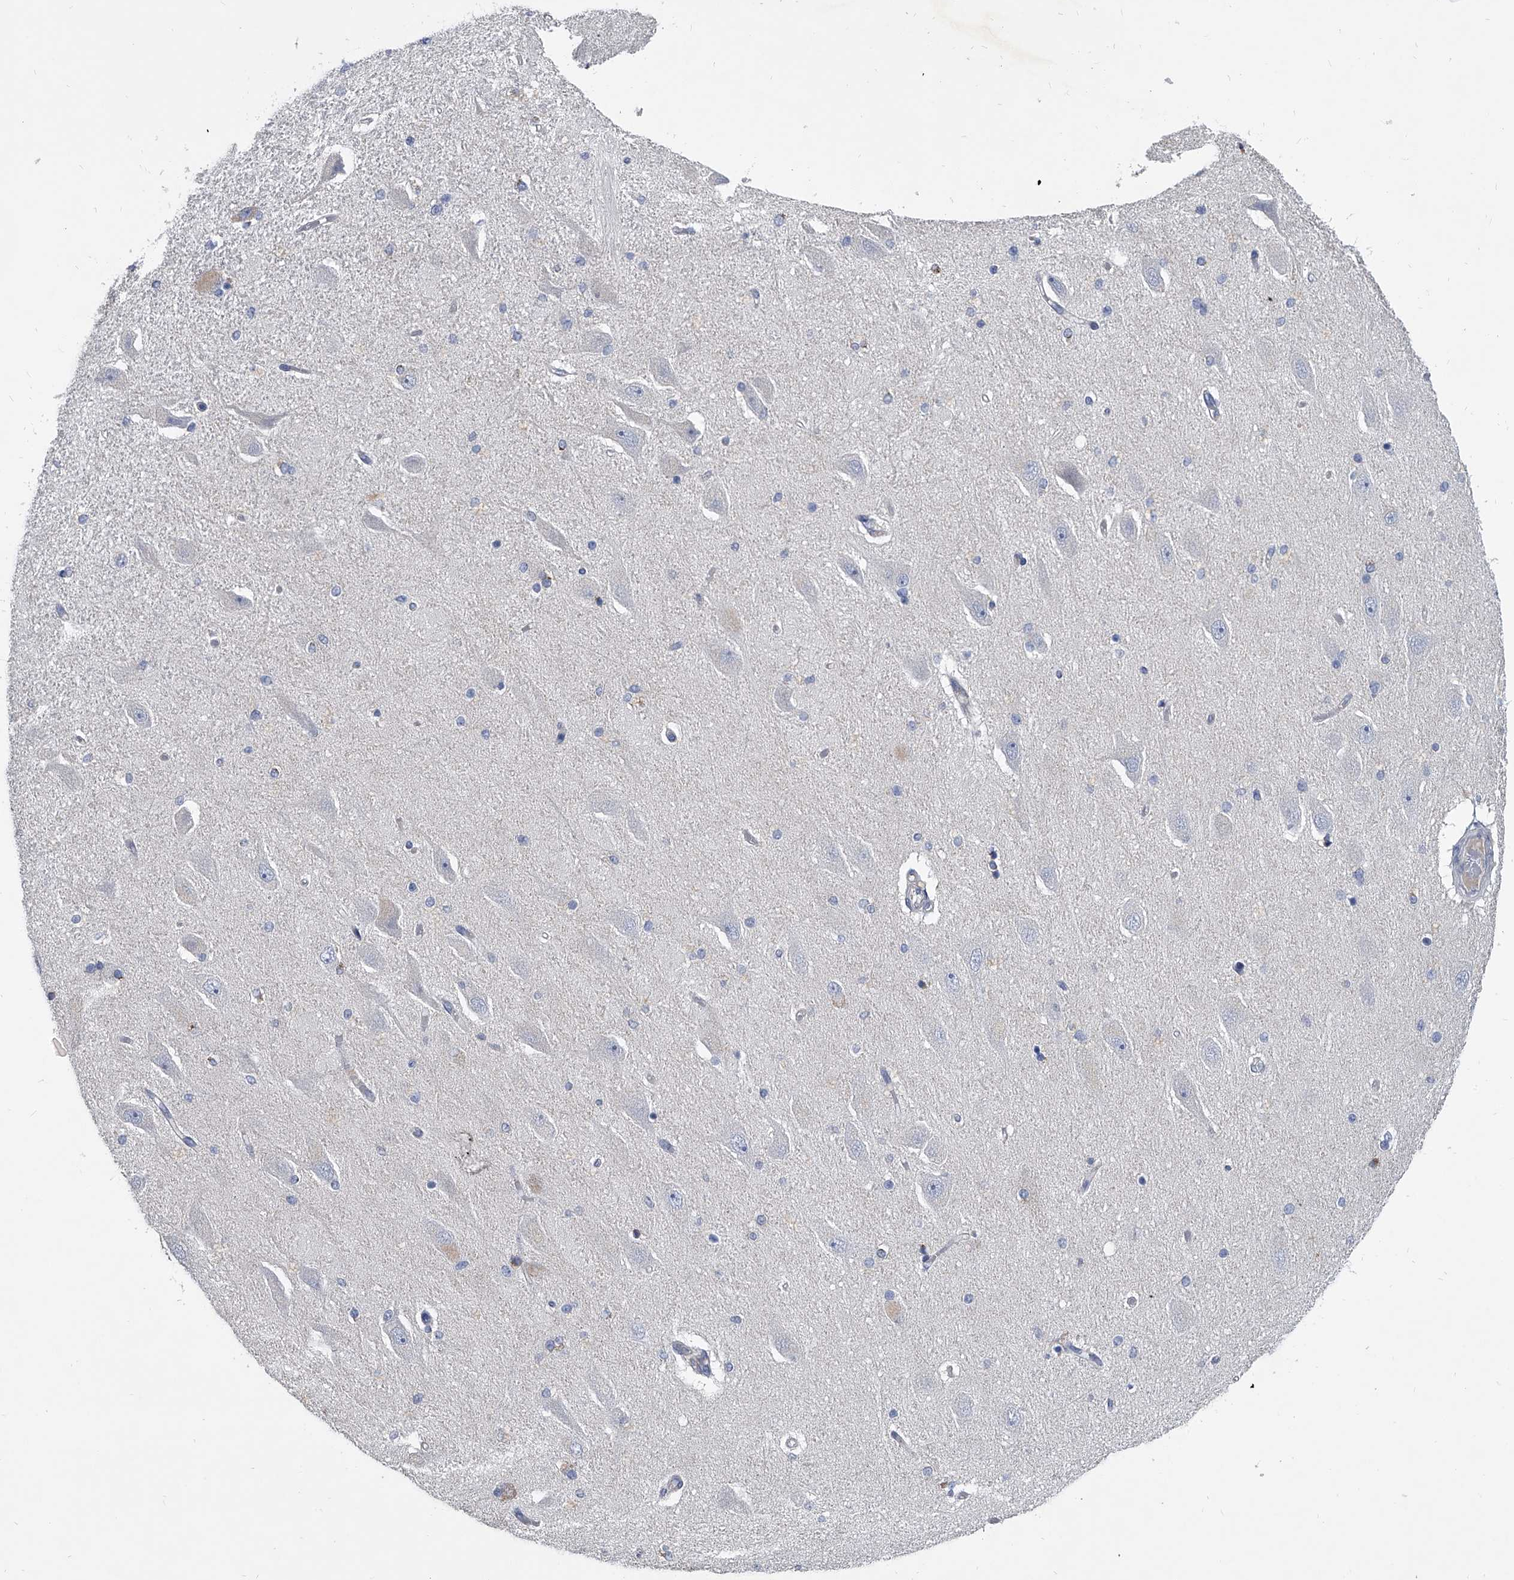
{"staining": {"intensity": "negative", "quantity": "none", "location": "none"}, "tissue": "hippocampus", "cell_type": "Glial cells", "image_type": "normal", "snomed": [{"axis": "morphology", "description": "Normal tissue, NOS"}, {"axis": "topography", "description": "Hippocampus"}], "caption": "High magnification brightfield microscopy of normal hippocampus stained with DAB (3,3'-diaminobenzidine) (brown) and counterstained with hematoxylin (blue): glial cells show no significant staining. The staining is performed using DAB (3,3'-diaminobenzidine) brown chromogen with nuclei counter-stained in using hematoxylin.", "gene": "SPP1", "patient": {"sex": "female", "age": 54}}